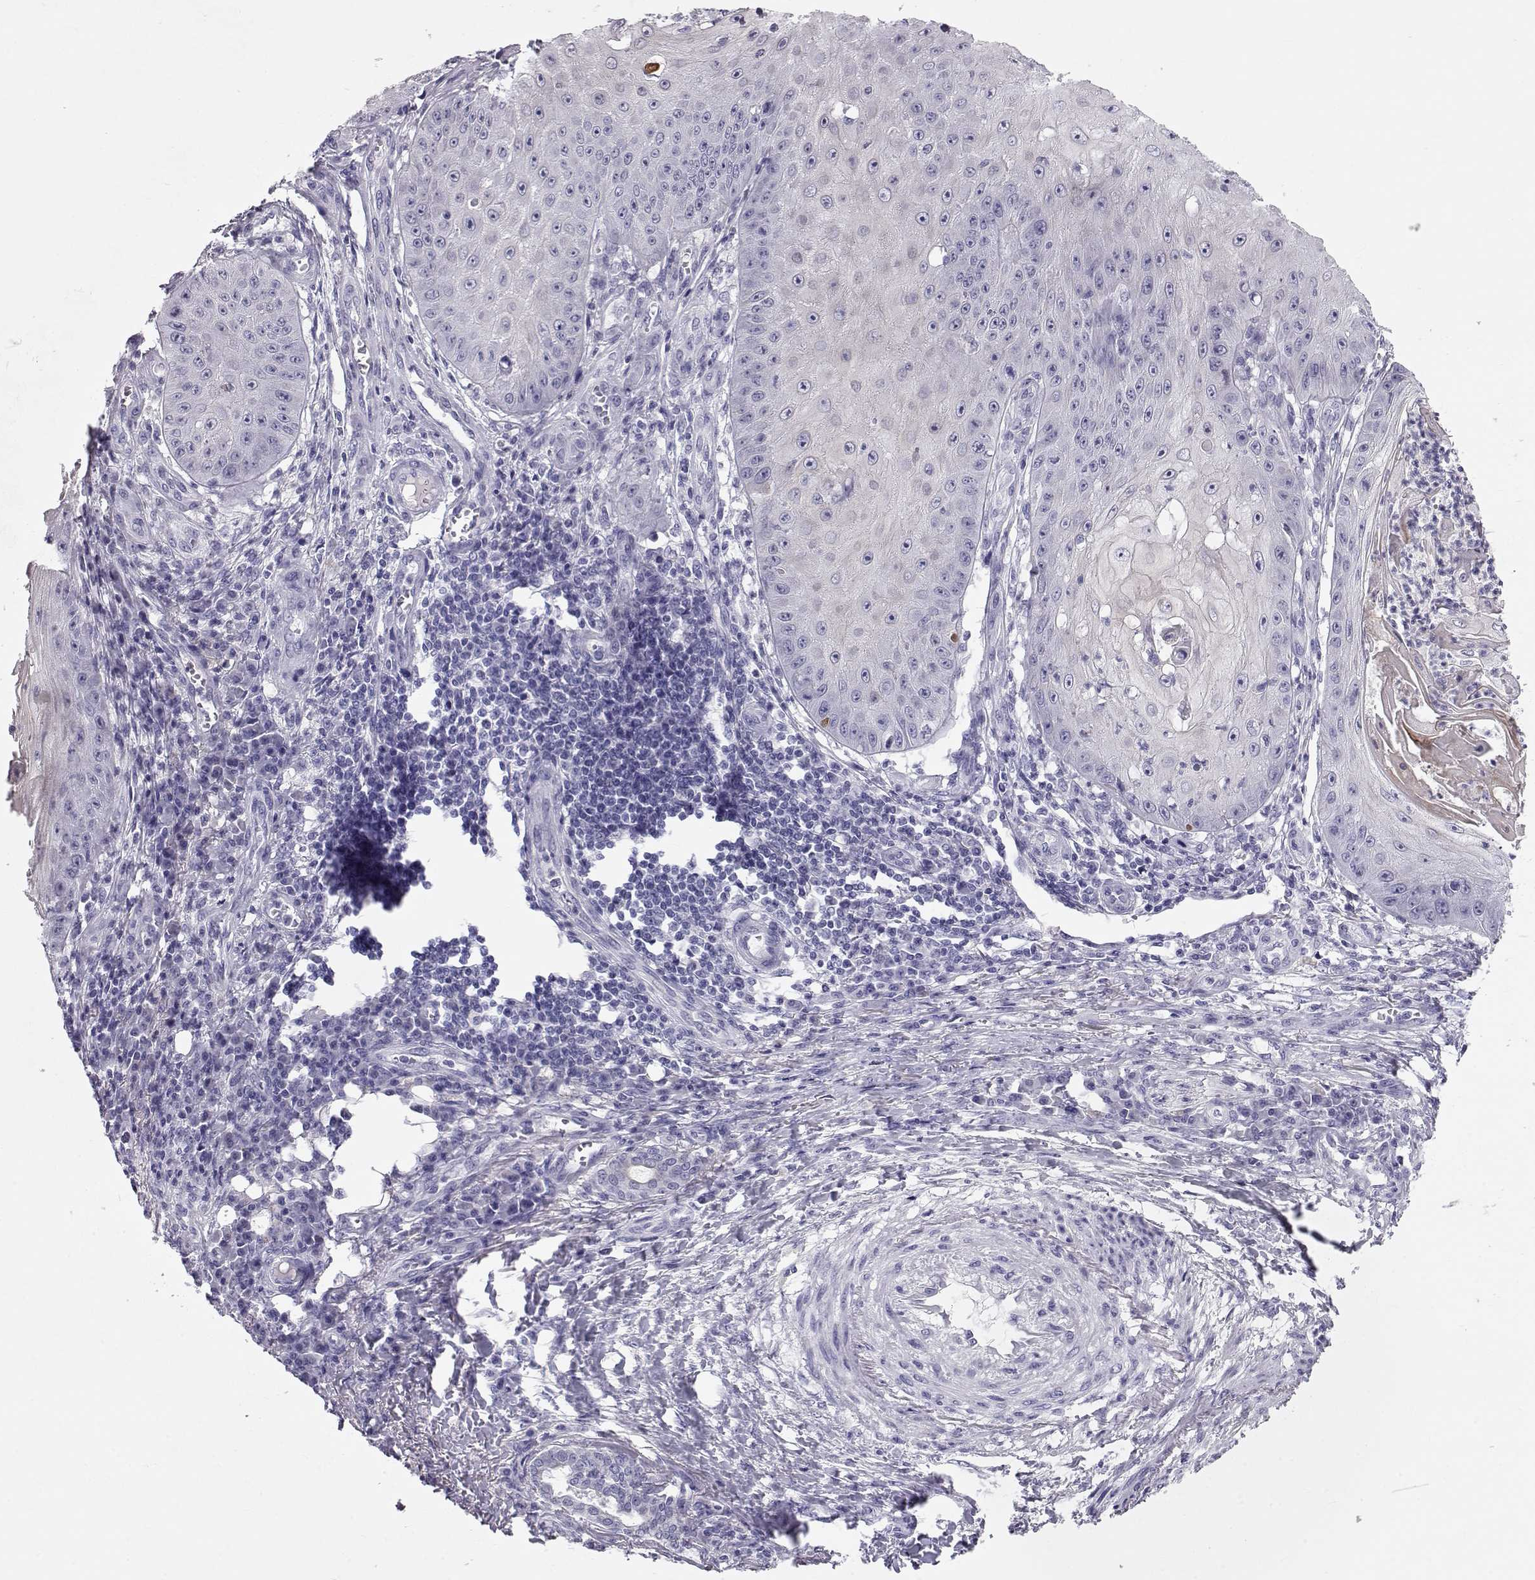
{"staining": {"intensity": "negative", "quantity": "none", "location": "none"}, "tissue": "skin cancer", "cell_type": "Tumor cells", "image_type": "cancer", "snomed": [{"axis": "morphology", "description": "Squamous cell carcinoma, NOS"}, {"axis": "topography", "description": "Skin"}], "caption": "Tumor cells are negative for brown protein staining in skin squamous cell carcinoma.", "gene": "GPR26", "patient": {"sex": "male", "age": 70}}